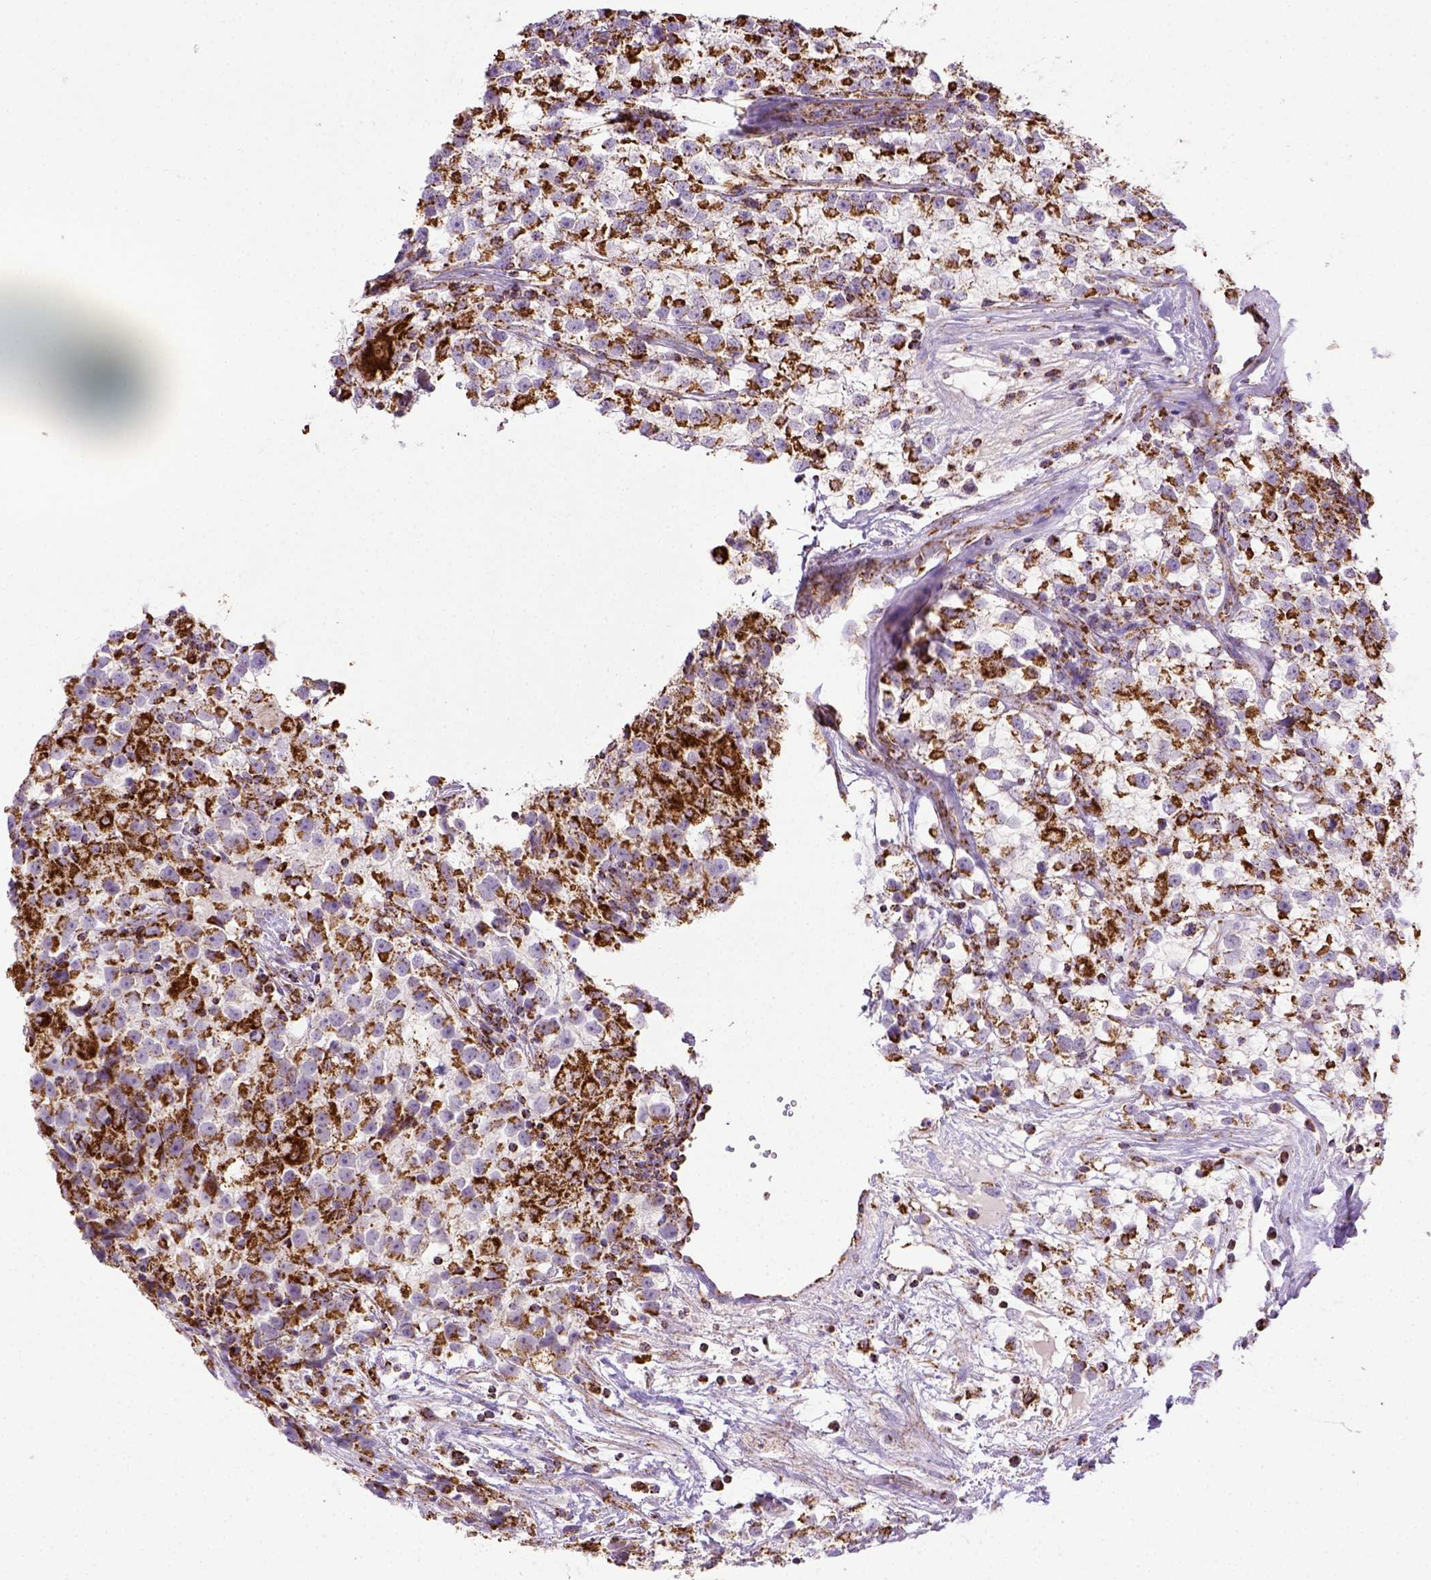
{"staining": {"intensity": "strong", "quantity": ">75%", "location": "cytoplasmic/membranous"}, "tissue": "testis cancer", "cell_type": "Tumor cells", "image_type": "cancer", "snomed": [{"axis": "morphology", "description": "Seminoma, NOS"}, {"axis": "topography", "description": "Testis"}], "caption": "Immunohistochemical staining of human testis cancer (seminoma) shows strong cytoplasmic/membranous protein positivity in approximately >75% of tumor cells.", "gene": "MT-CO1", "patient": {"sex": "male", "age": 31}}